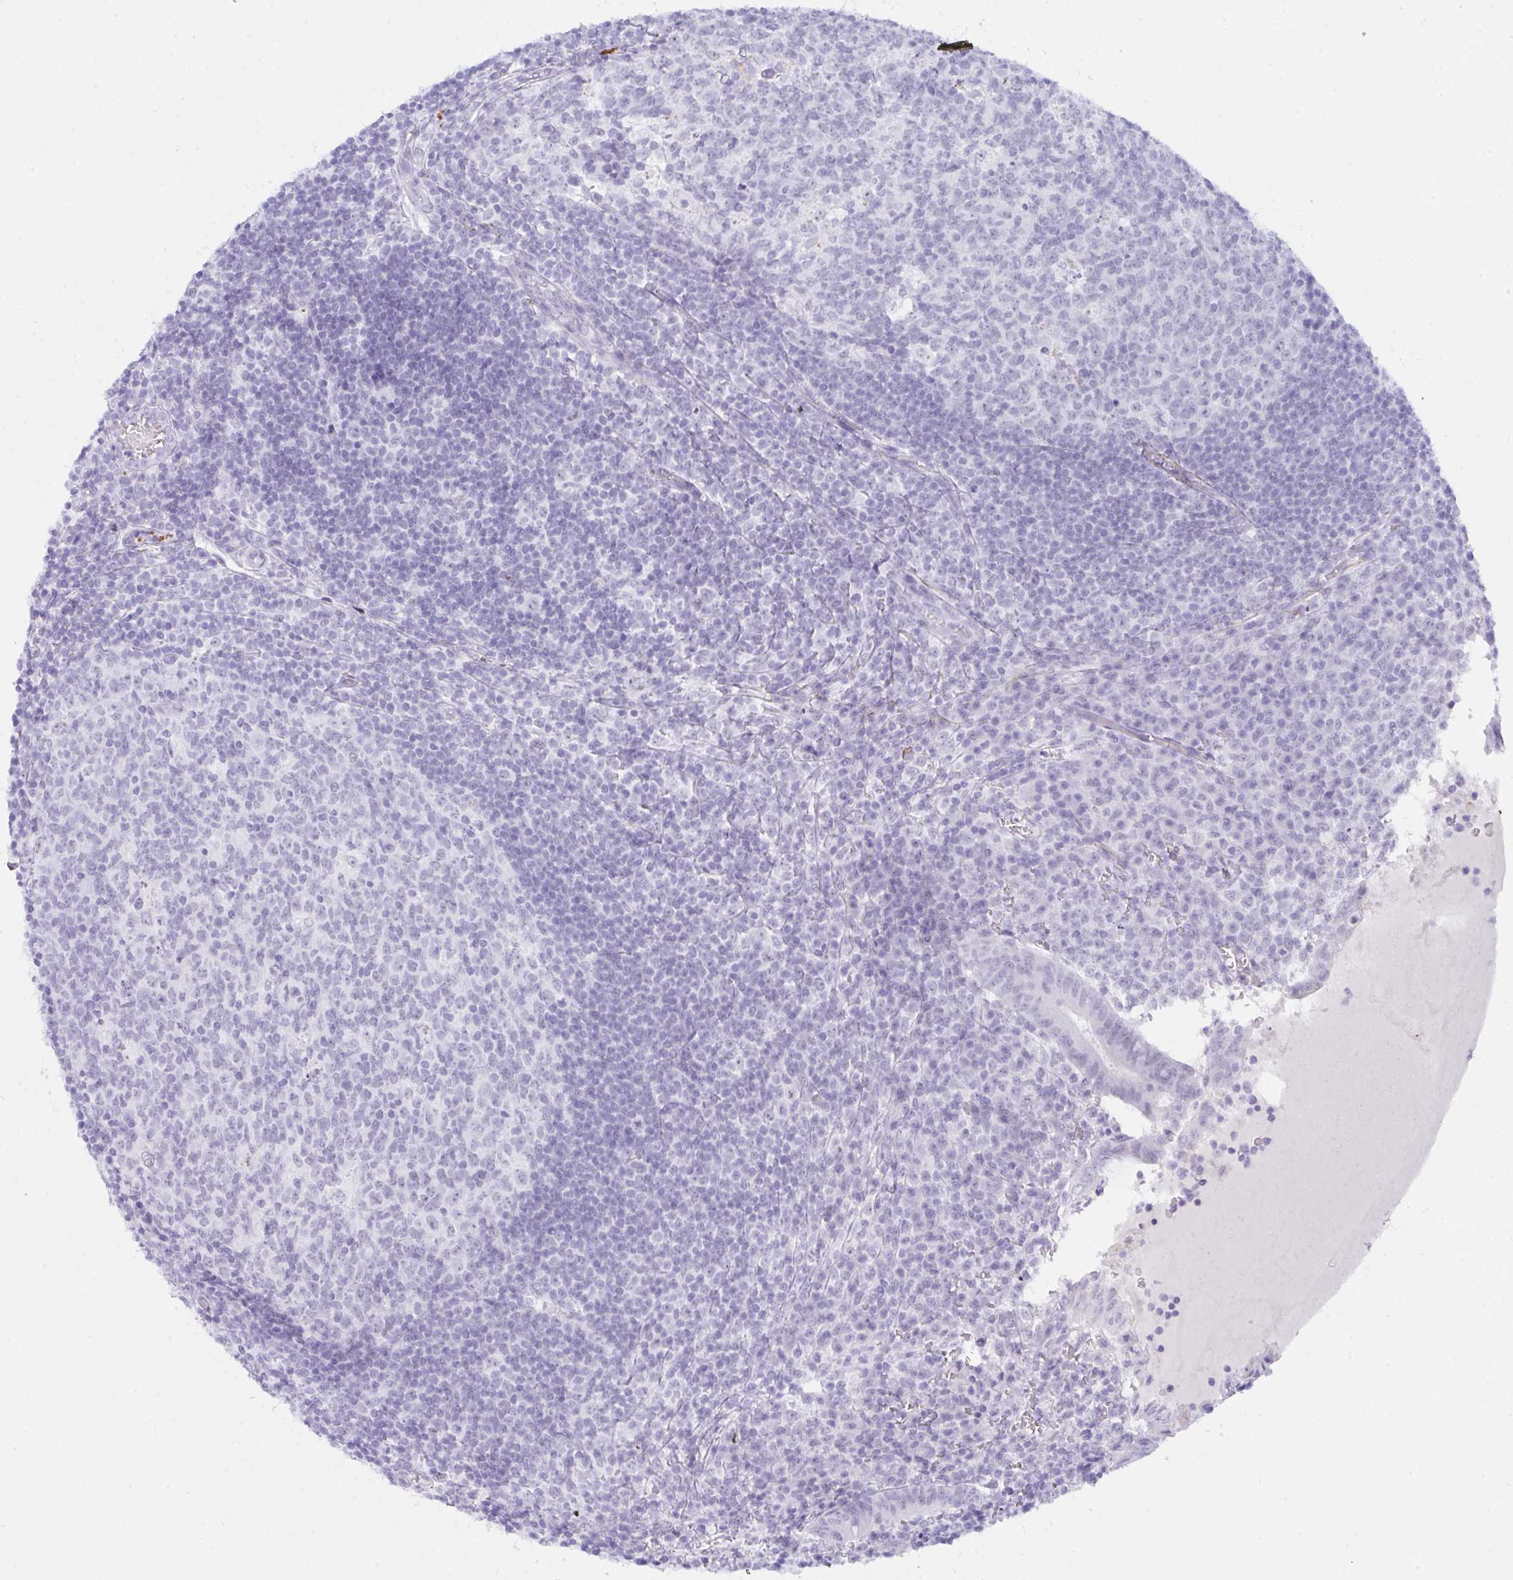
{"staining": {"intensity": "negative", "quantity": "none", "location": "none"}, "tissue": "appendix", "cell_type": "Glandular cells", "image_type": "normal", "snomed": [{"axis": "morphology", "description": "Normal tissue, NOS"}, {"axis": "topography", "description": "Appendix"}], "caption": "Immunohistochemistry photomicrograph of benign appendix: human appendix stained with DAB reveals no significant protein positivity in glandular cells. The staining was performed using DAB (3,3'-diaminobenzidine) to visualize the protein expression in brown, while the nuclei were stained in blue with hematoxylin (Magnification: 20x).", "gene": "ELN", "patient": {"sex": "male", "age": 18}}